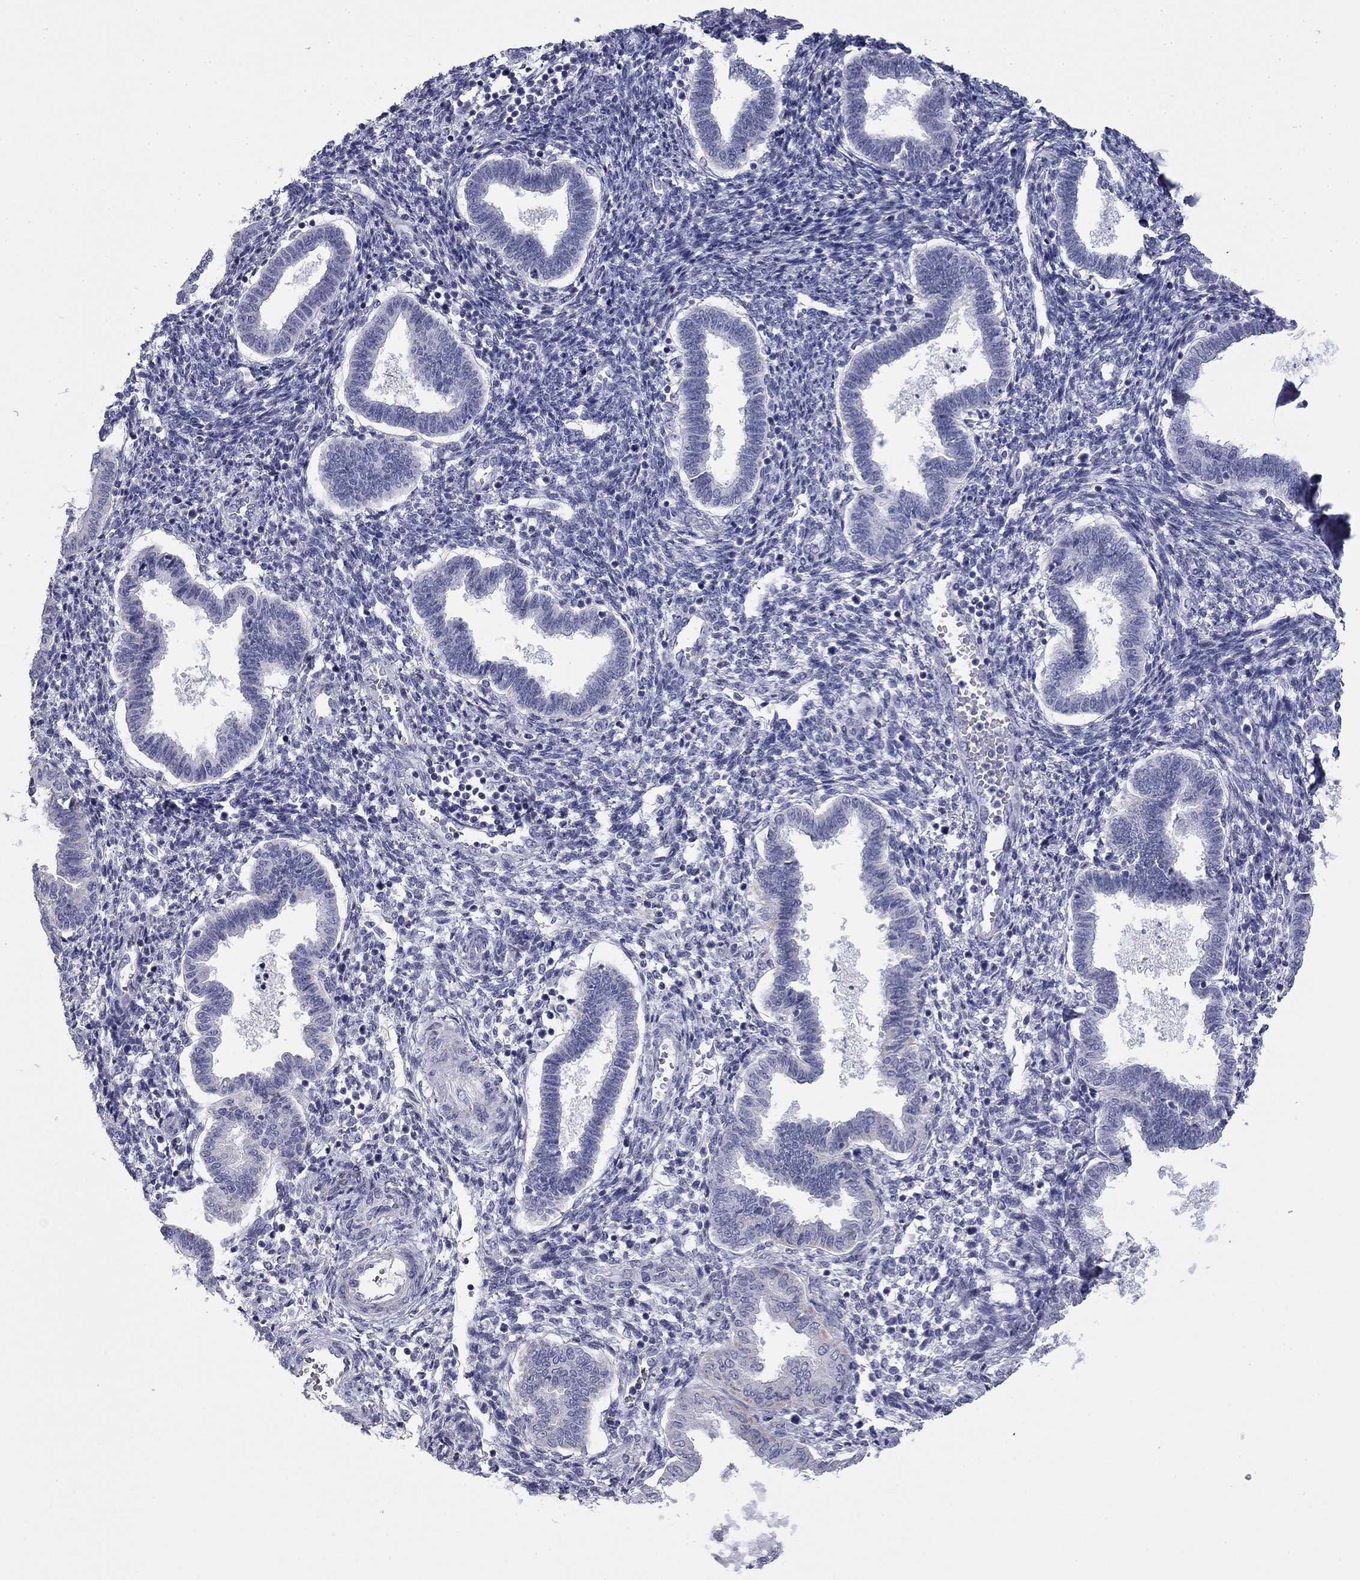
{"staining": {"intensity": "negative", "quantity": "none", "location": "none"}, "tissue": "endometrium", "cell_type": "Cells in endometrial stroma", "image_type": "normal", "snomed": [{"axis": "morphology", "description": "Normal tissue, NOS"}, {"axis": "topography", "description": "Endometrium"}], "caption": "Image shows no significant protein expression in cells in endometrial stroma of benign endometrium.", "gene": "ZP2", "patient": {"sex": "female", "age": 24}}